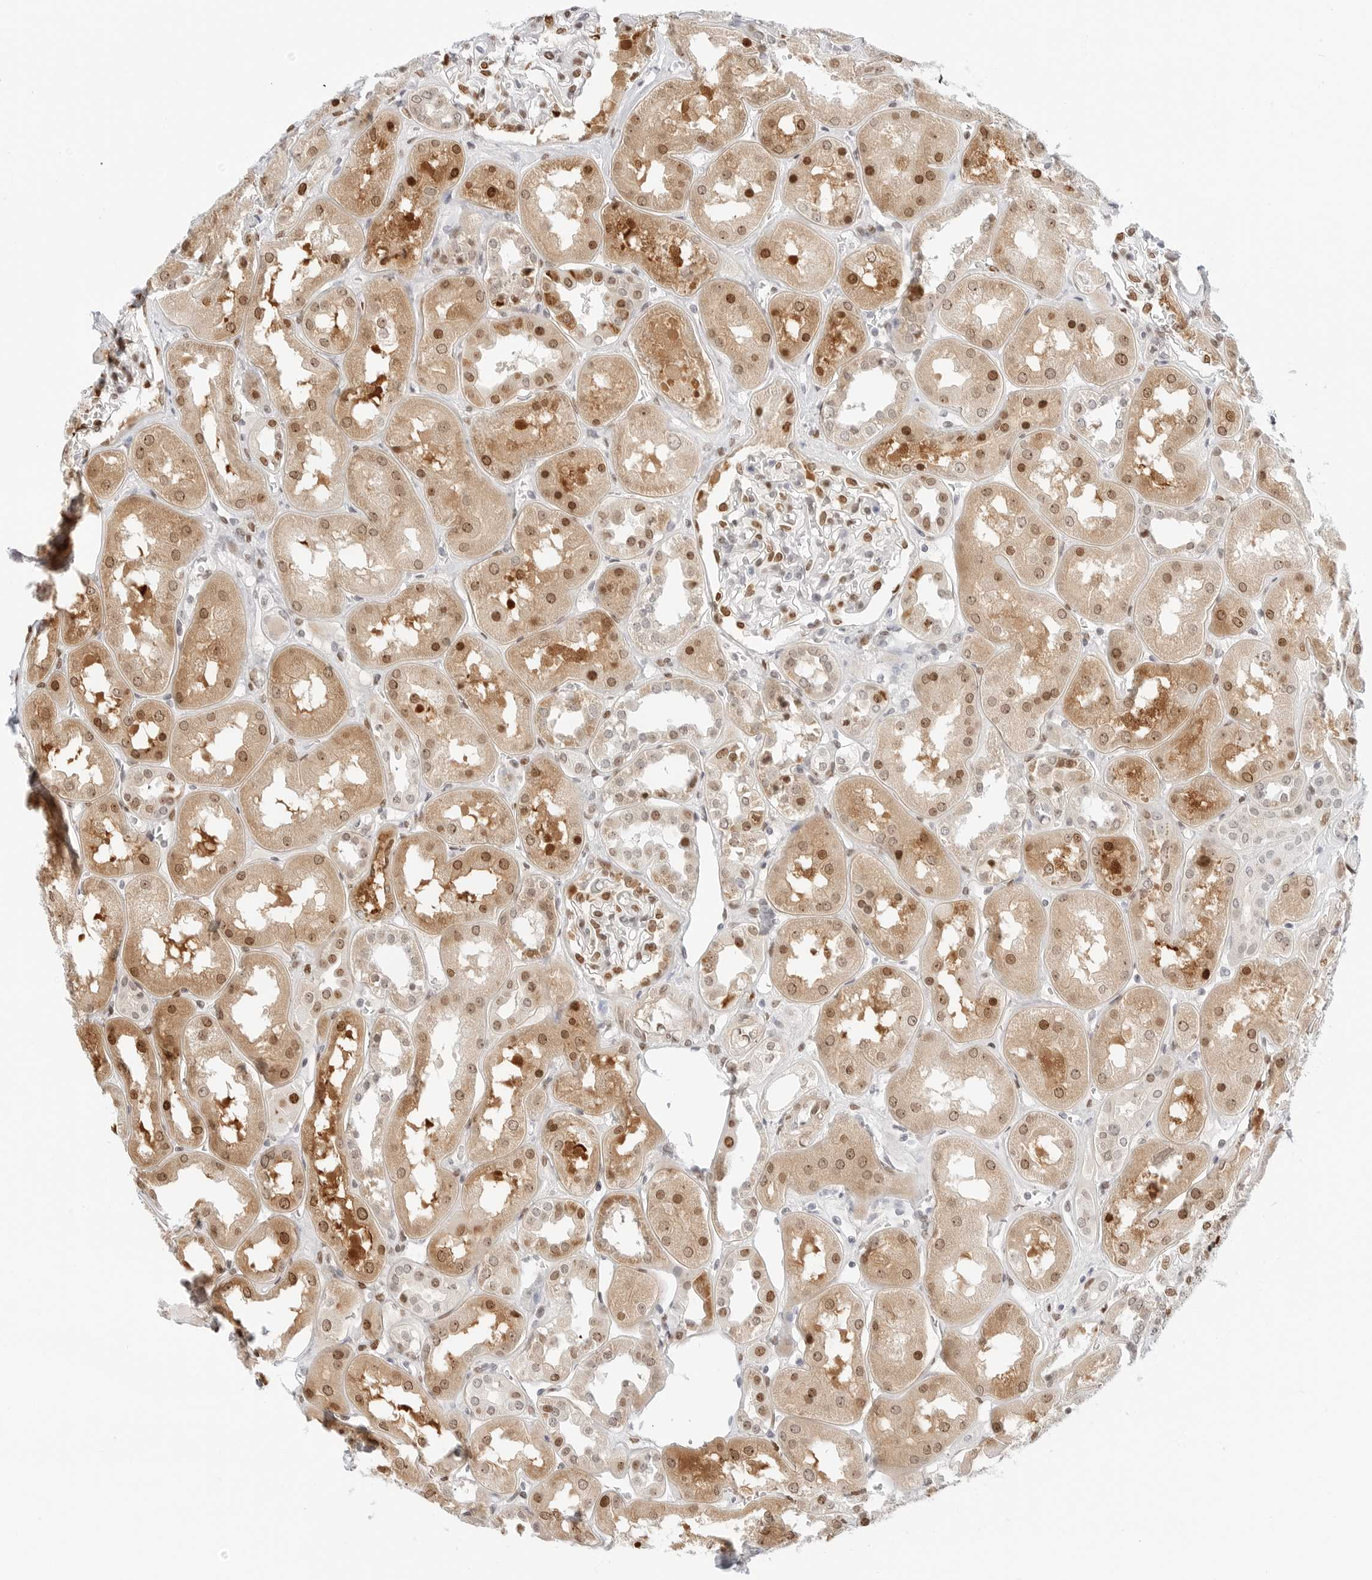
{"staining": {"intensity": "strong", "quantity": "25%-75%", "location": "nuclear"}, "tissue": "kidney", "cell_type": "Cells in glomeruli", "image_type": "normal", "snomed": [{"axis": "morphology", "description": "Normal tissue, NOS"}, {"axis": "topography", "description": "Kidney"}], "caption": "A photomicrograph of human kidney stained for a protein demonstrates strong nuclear brown staining in cells in glomeruli. (DAB (3,3'-diaminobenzidine) IHC with brightfield microscopy, high magnification).", "gene": "SPIDR", "patient": {"sex": "male", "age": 70}}